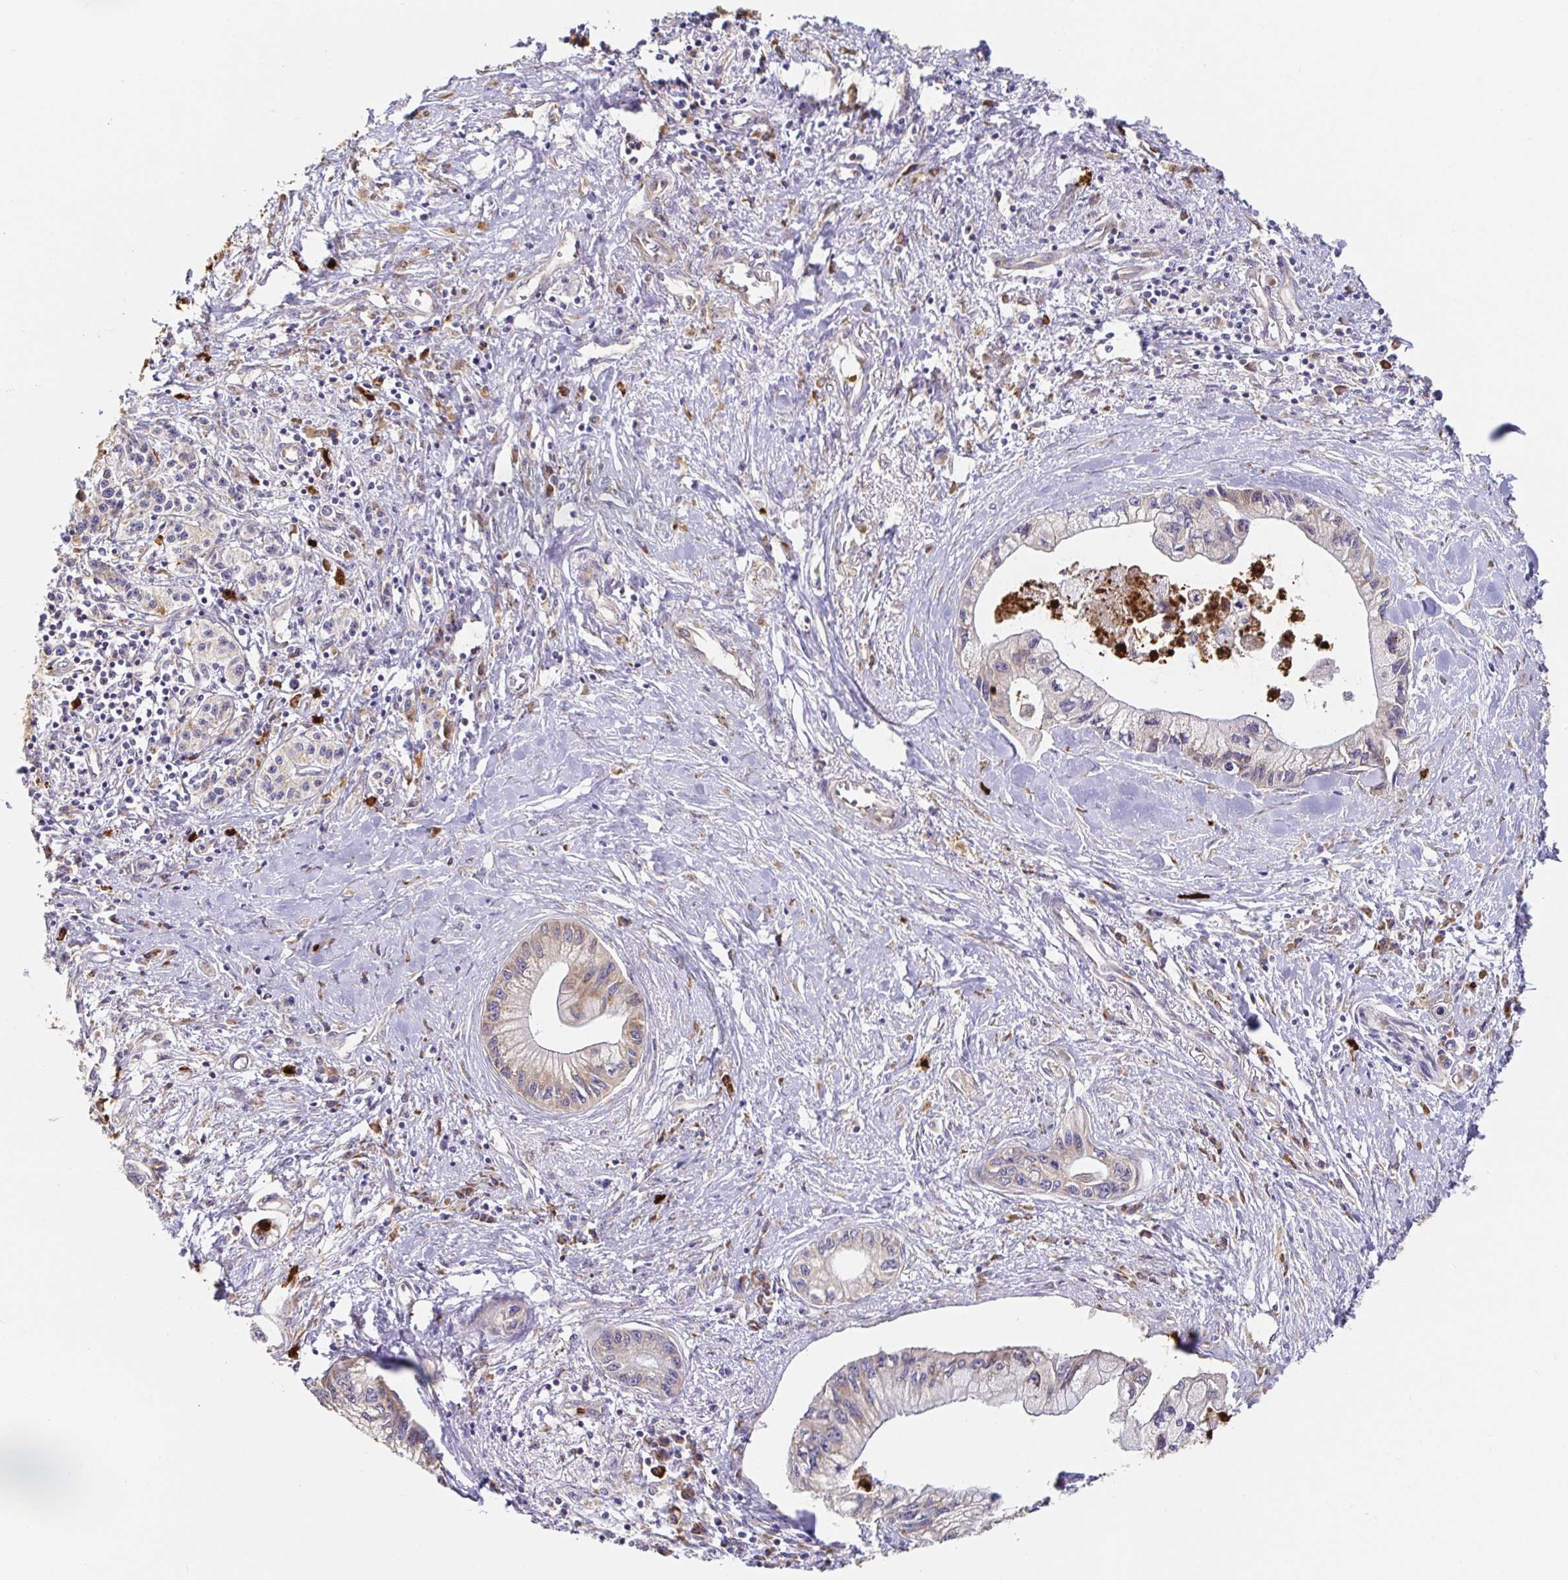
{"staining": {"intensity": "weak", "quantity": "<25%", "location": "cytoplasmic/membranous"}, "tissue": "pancreatic cancer", "cell_type": "Tumor cells", "image_type": "cancer", "snomed": [{"axis": "morphology", "description": "Adenocarcinoma, NOS"}, {"axis": "topography", "description": "Pancreas"}], "caption": "Tumor cells are negative for protein expression in human pancreatic cancer.", "gene": "PDPK1", "patient": {"sex": "male", "age": 61}}